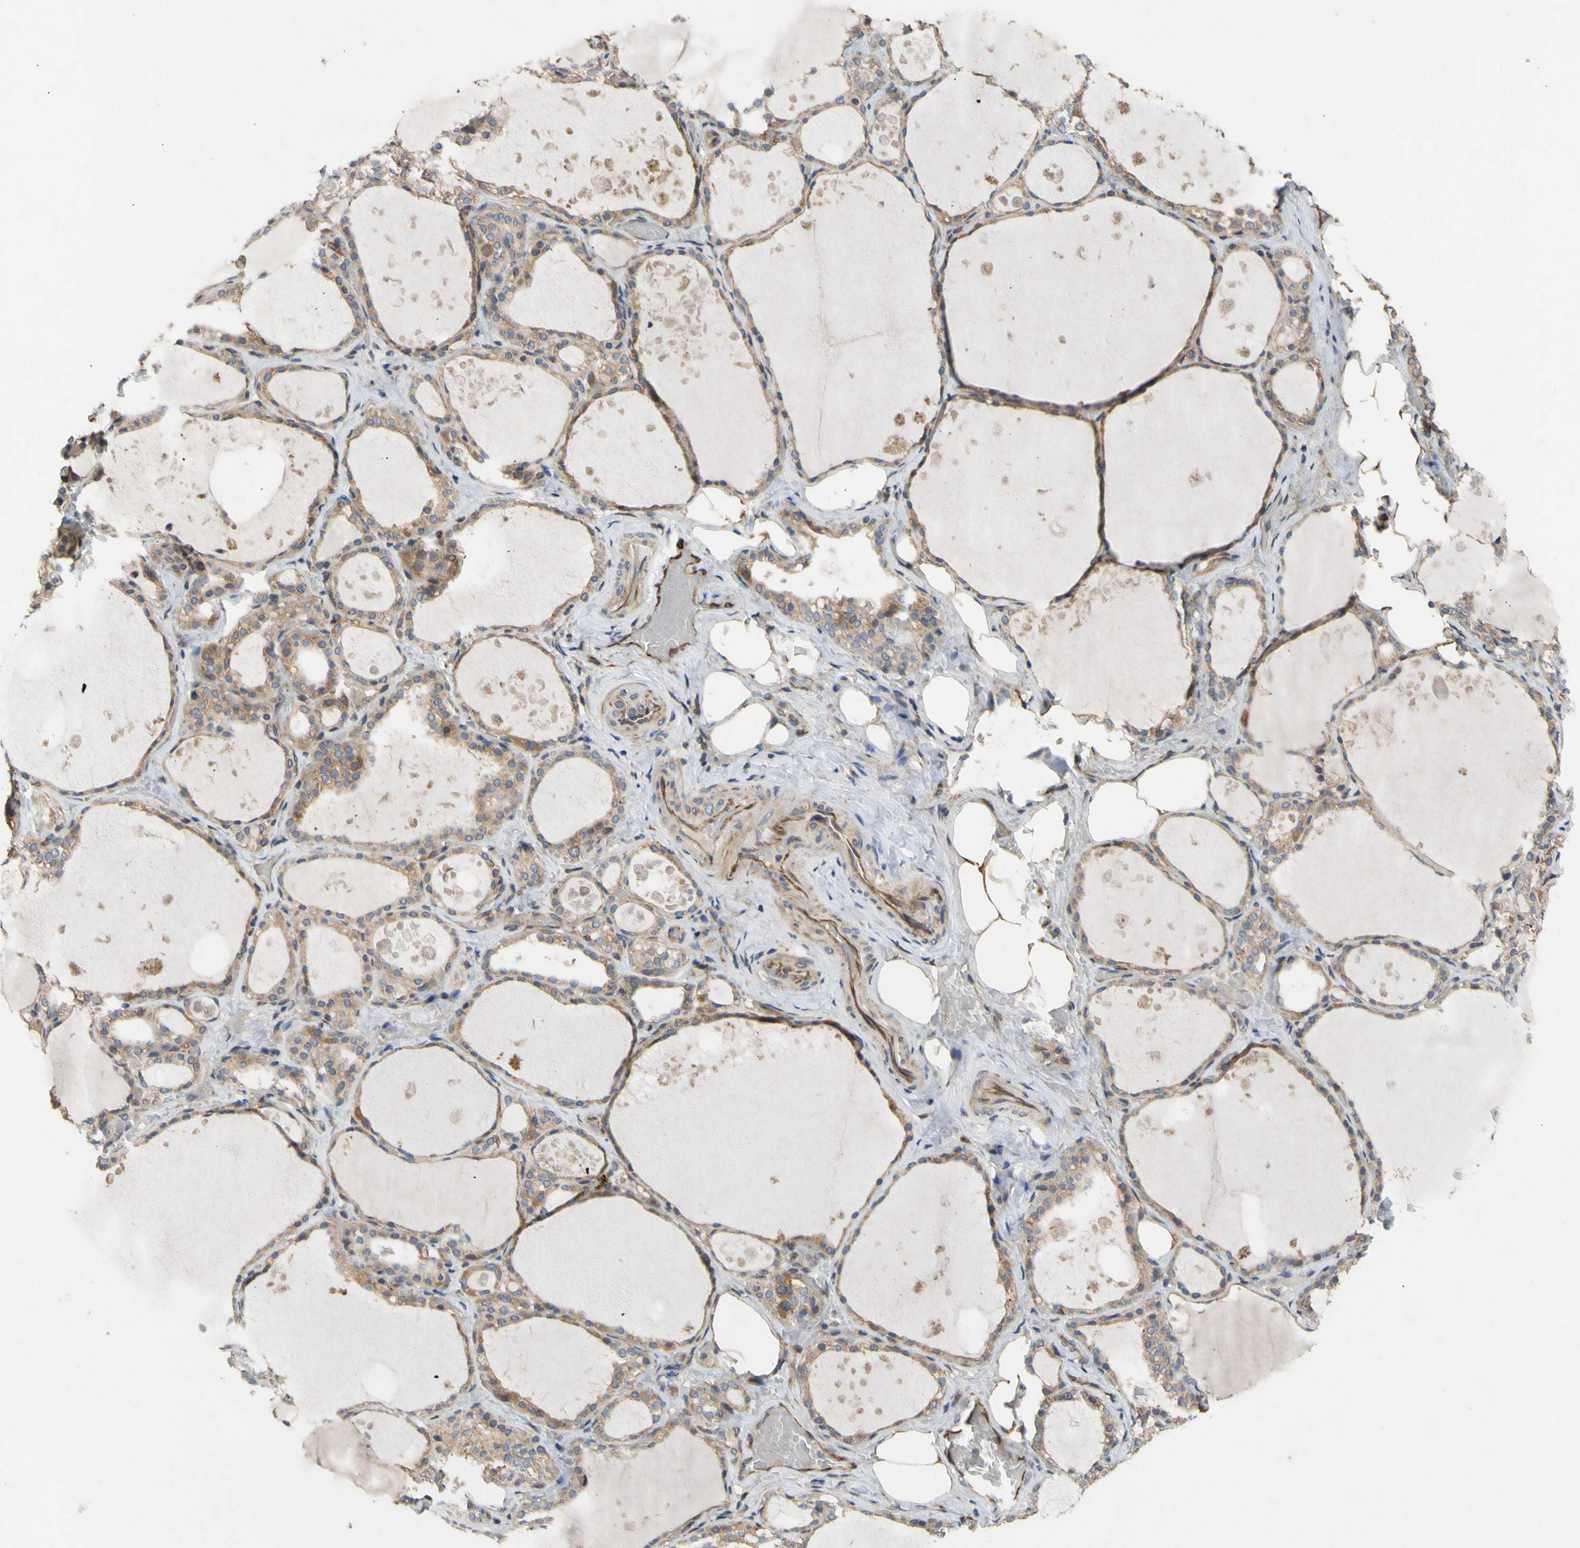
{"staining": {"intensity": "moderate", "quantity": ">75%", "location": "cytoplasmic/membranous"}, "tissue": "thyroid gland", "cell_type": "Glandular cells", "image_type": "normal", "snomed": [{"axis": "morphology", "description": "Normal tissue, NOS"}, {"axis": "topography", "description": "Thyroid gland"}], "caption": "Protein expression analysis of normal human thyroid gland reveals moderate cytoplasmic/membranous positivity in approximately >75% of glandular cells.", "gene": "EIF2S3", "patient": {"sex": "male", "age": 61}}